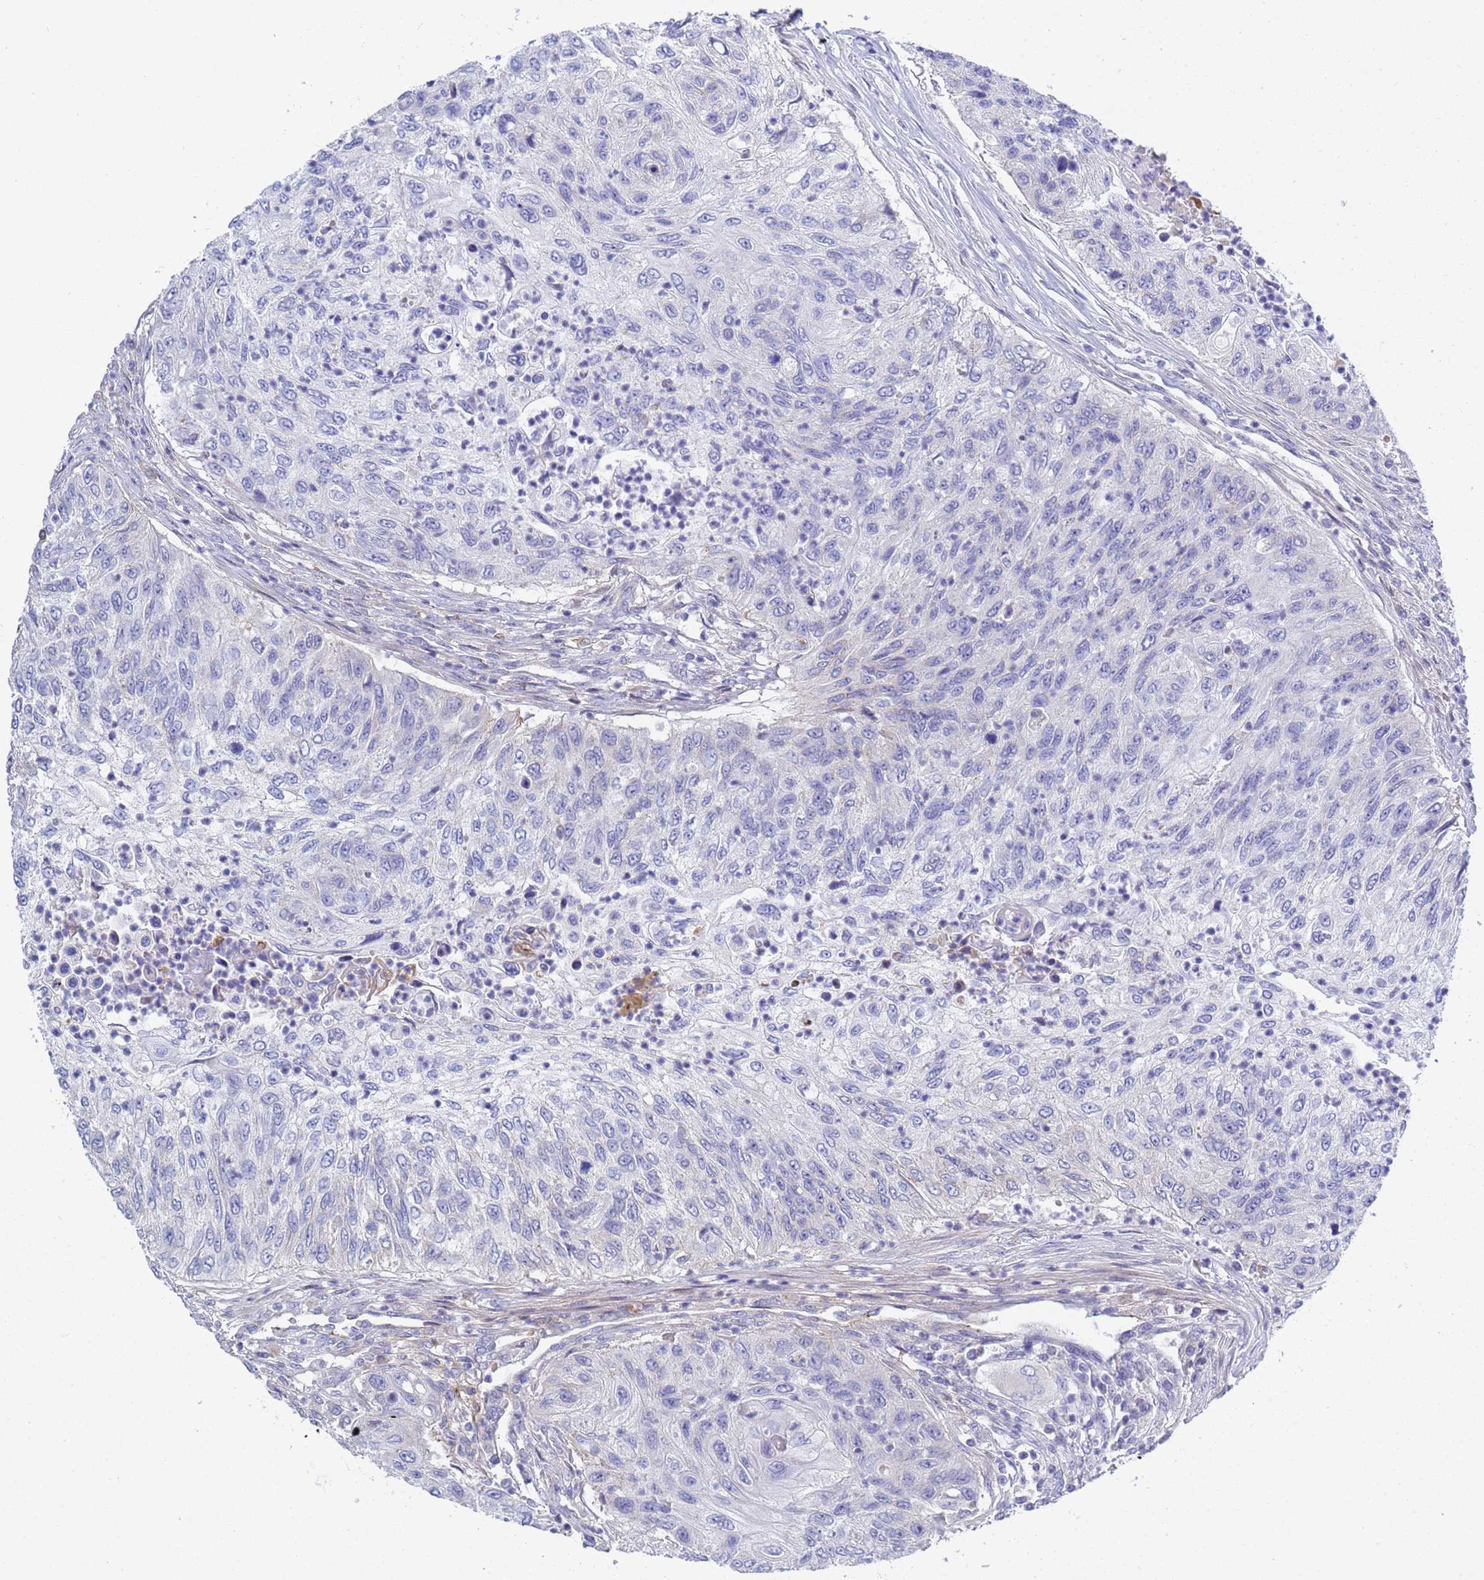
{"staining": {"intensity": "negative", "quantity": "none", "location": "none"}, "tissue": "urothelial cancer", "cell_type": "Tumor cells", "image_type": "cancer", "snomed": [{"axis": "morphology", "description": "Urothelial carcinoma, High grade"}, {"axis": "topography", "description": "Urinary bladder"}], "caption": "High-grade urothelial carcinoma was stained to show a protein in brown. There is no significant staining in tumor cells.", "gene": "C4orf46", "patient": {"sex": "female", "age": 60}}